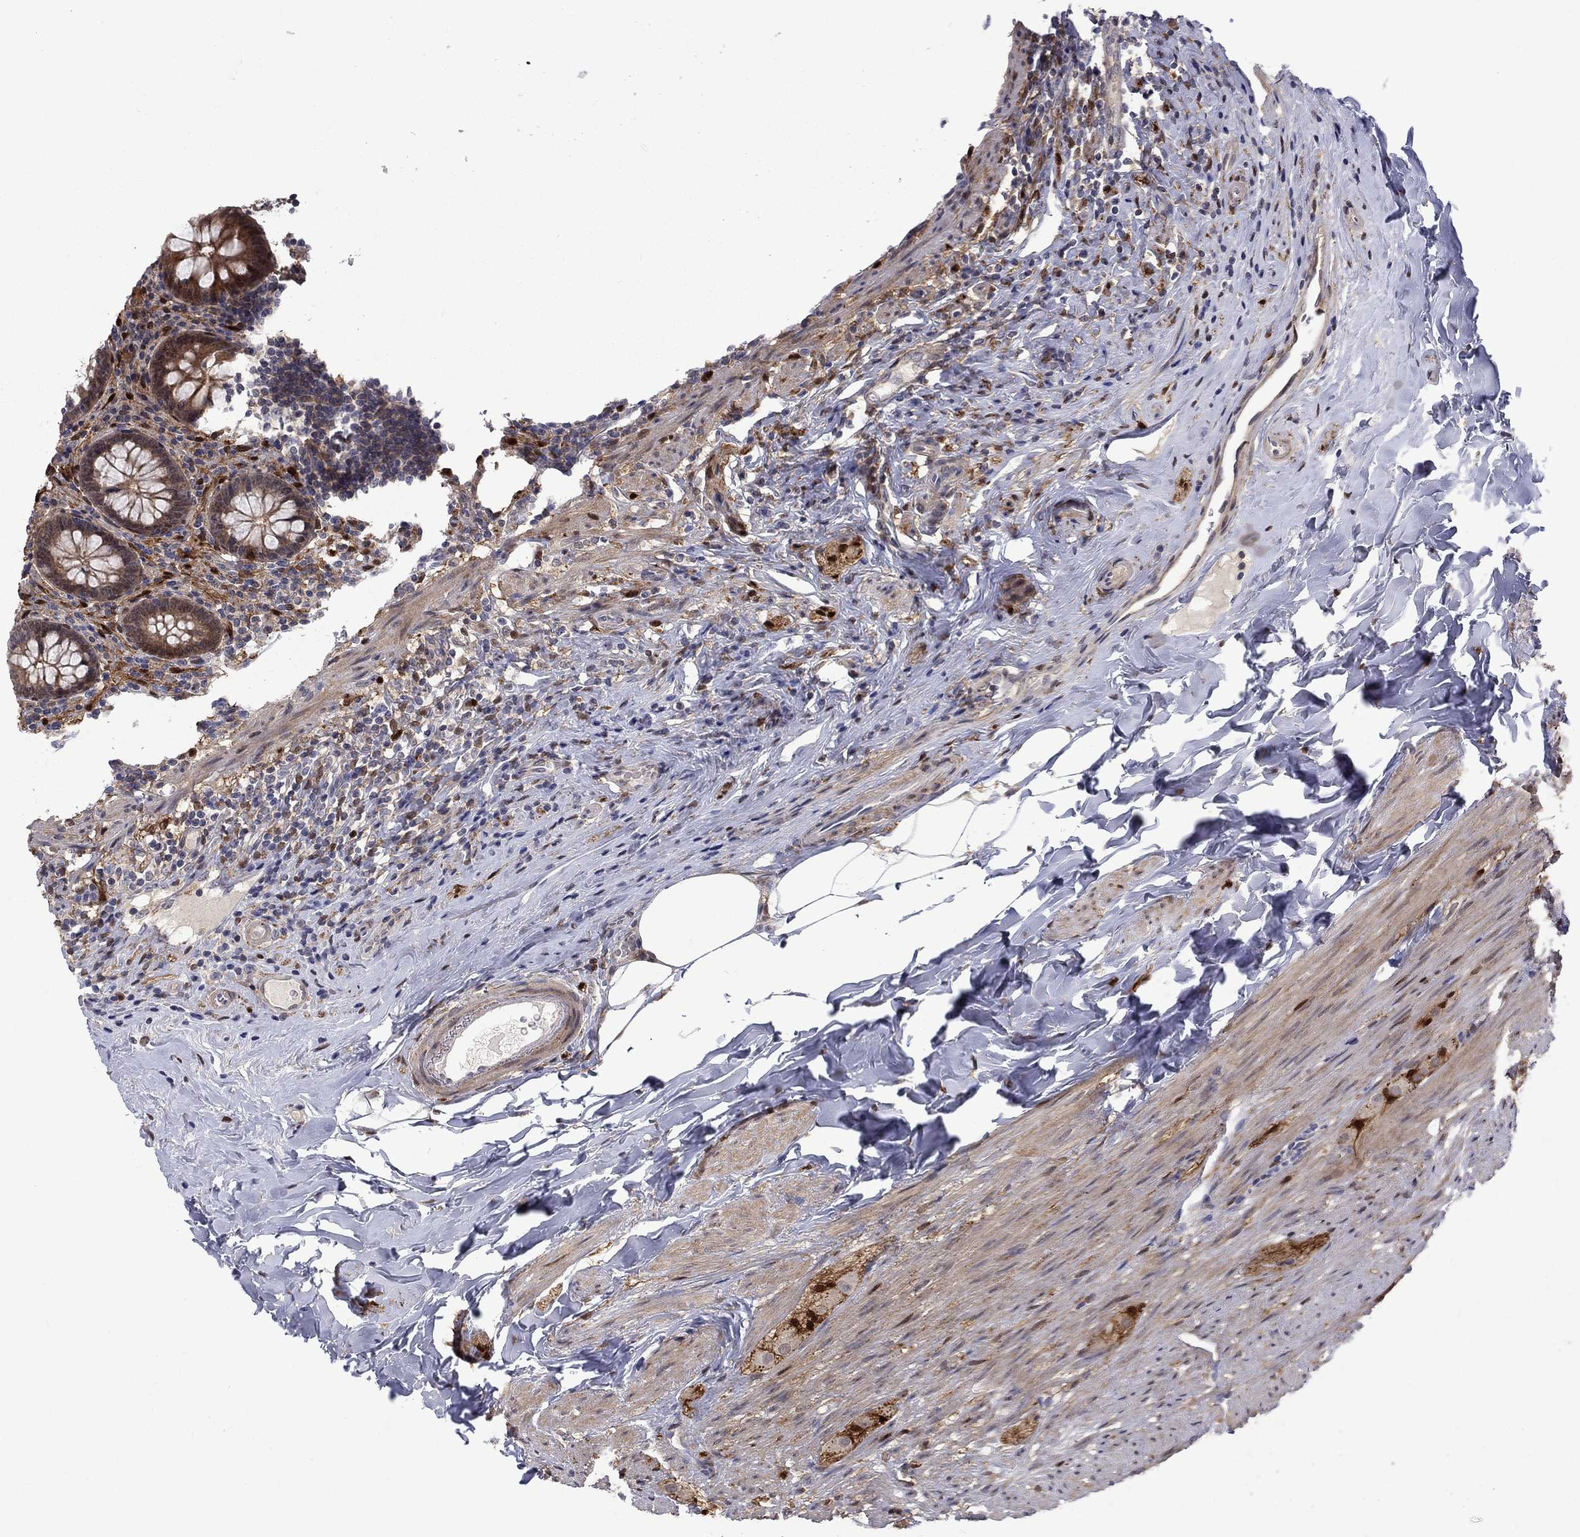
{"staining": {"intensity": "strong", "quantity": "<25%", "location": "cytoplasmic/membranous,nuclear"}, "tissue": "appendix", "cell_type": "Glandular cells", "image_type": "normal", "snomed": [{"axis": "morphology", "description": "Normal tissue, NOS"}, {"axis": "topography", "description": "Appendix"}], "caption": "Immunohistochemical staining of unremarkable human appendix exhibits strong cytoplasmic/membranous,nuclear protein staining in about <25% of glandular cells. Immunohistochemistry stains the protein of interest in brown and the nuclei are stained blue.", "gene": "CBR1", "patient": {"sex": "male", "age": 47}}